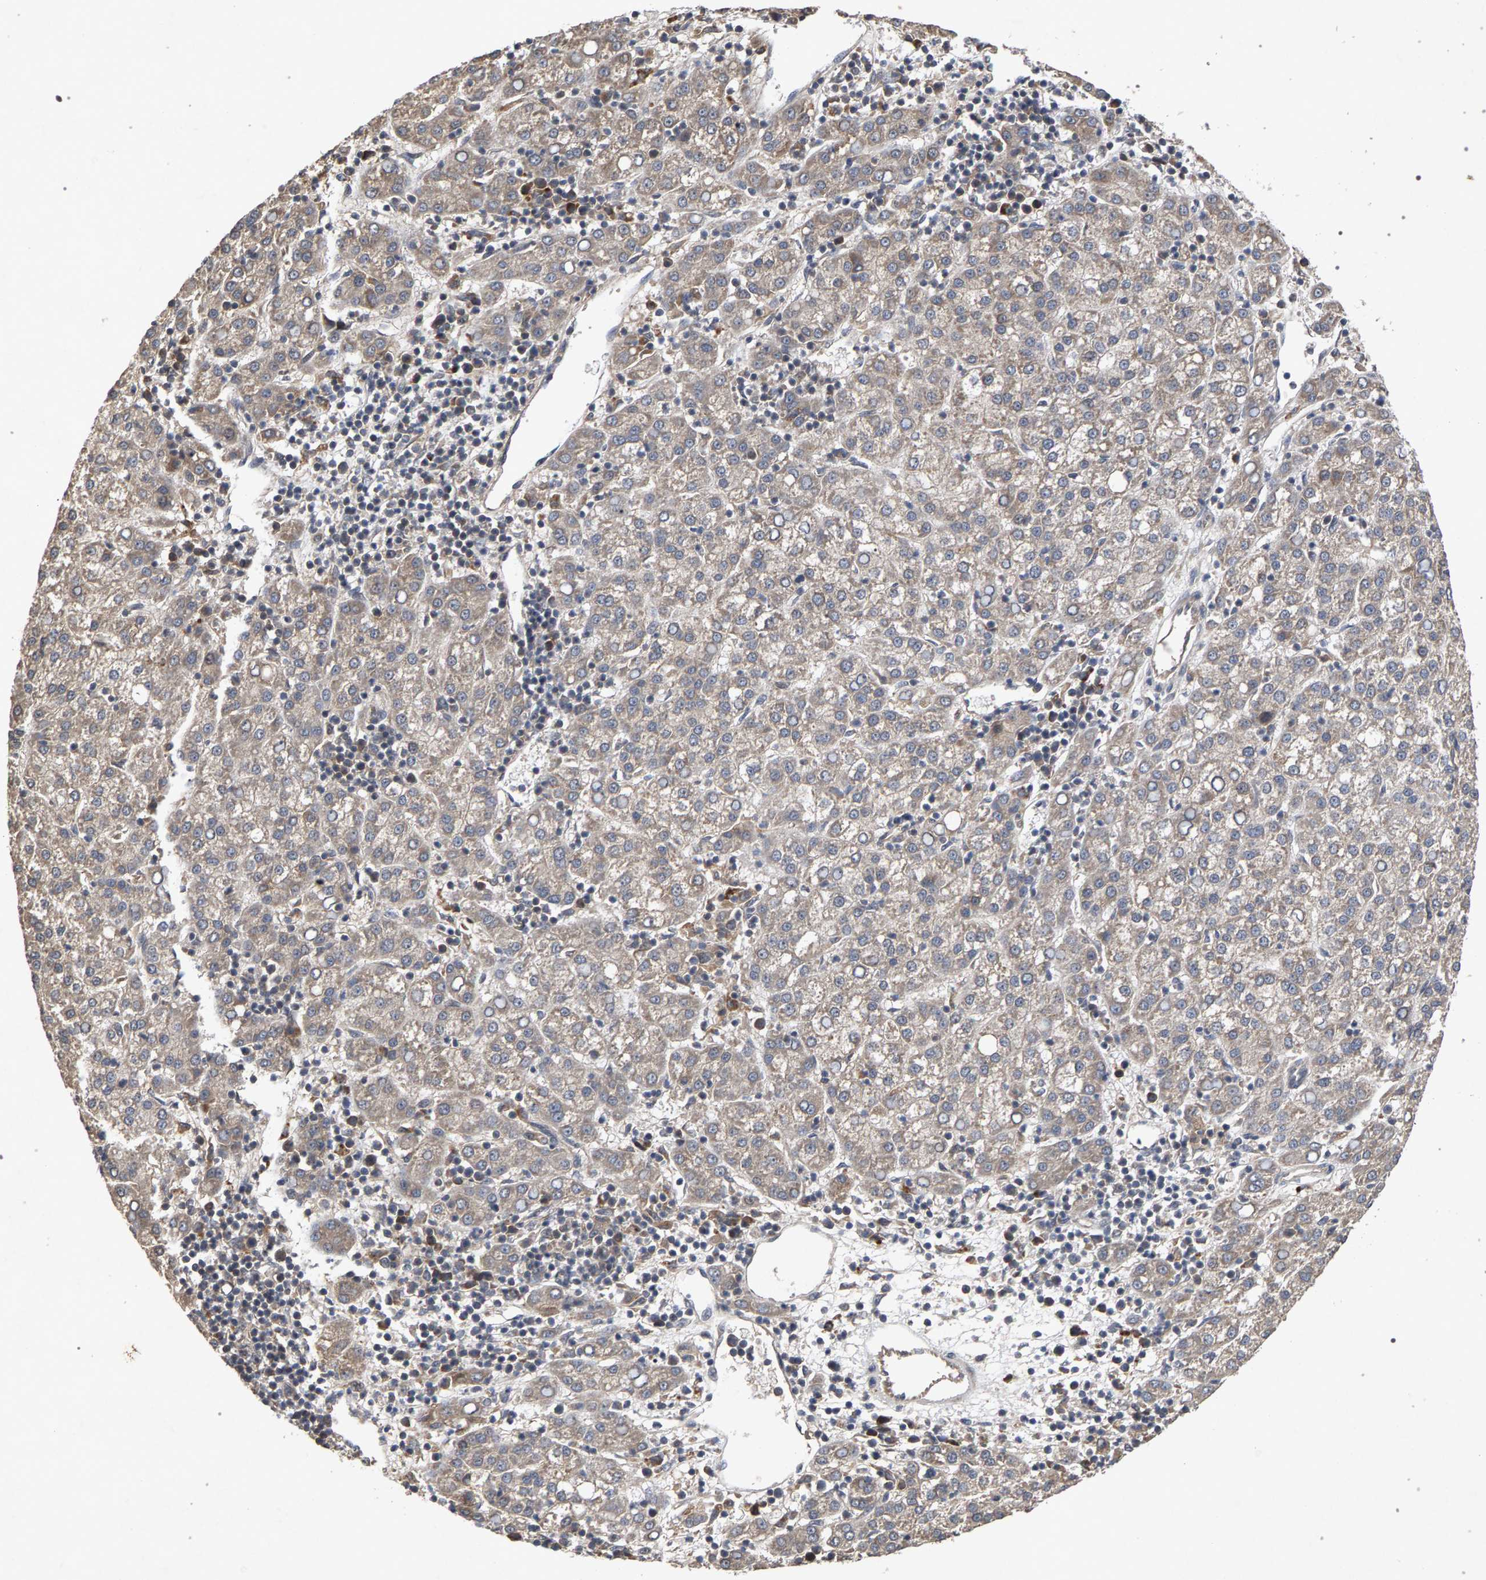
{"staining": {"intensity": "weak", "quantity": "25%-75%", "location": "cytoplasmic/membranous"}, "tissue": "liver cancer", "cell_type": "Tumor cells", "image_type": "cancer", "snomed": [{"axis": "morphology", "description": "Carcinoma, Hepatocellular, NOS"}, {"axis": "topography", "description": "Liver"}], "caption": "Immunohistochemical staining of human liver cancer reveals low levels of weak cytoplasmic/membranous positivity in approximately 25%-75% of tumor cells.", "gene": "SLC4A4", "patient": {"sex": "female", "age": 58}}